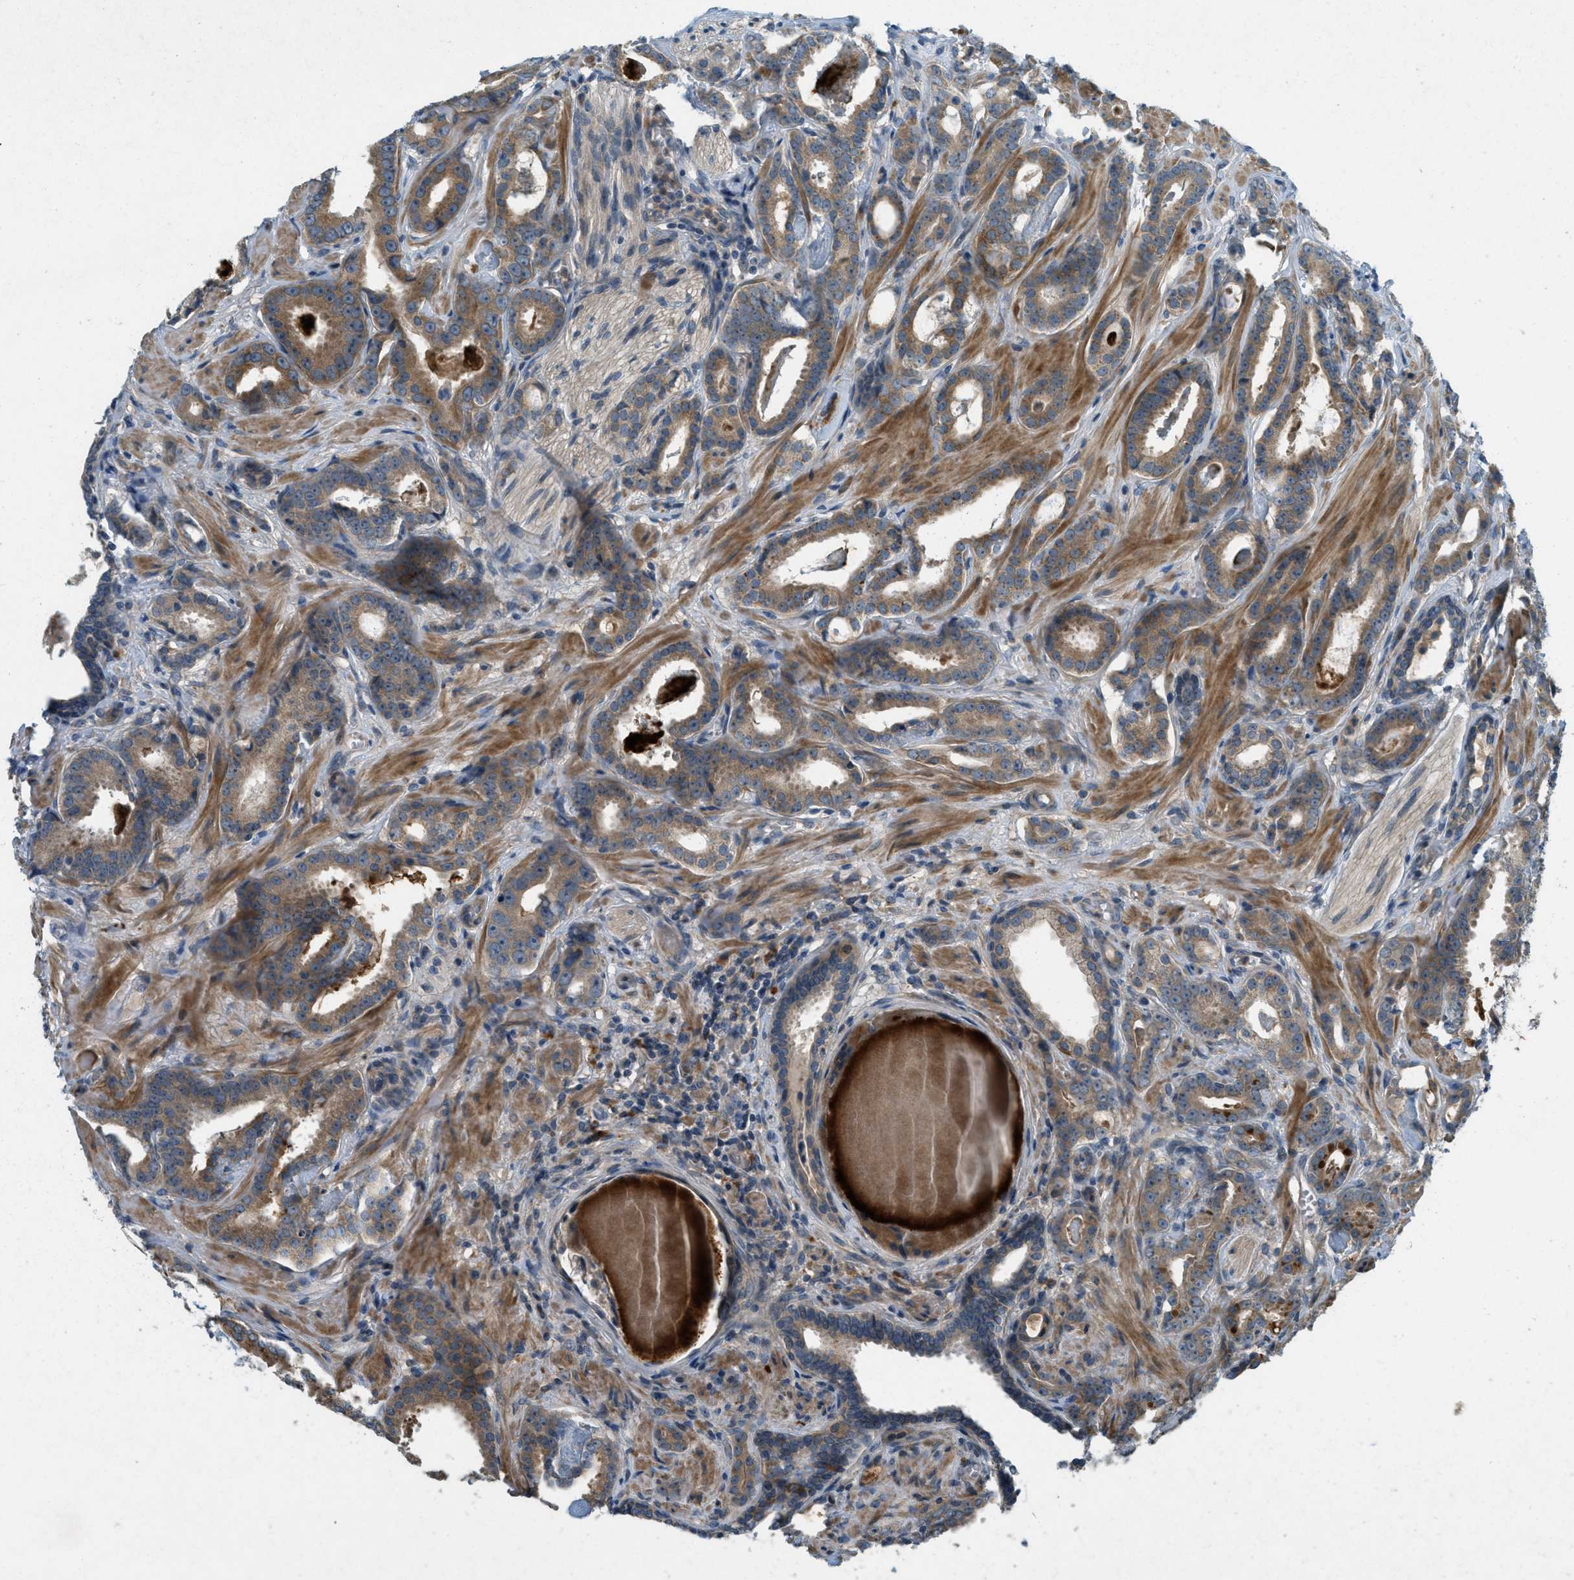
{"staining": {"intensity": "moderate", "quantity": ">75%", "location": "cytoplasmic/membranous"}, "tissue": "prostate cancer", "cell_type": "Tumor cells", "image_type": "cancer", "snomed": [{"axis": "morphology", "description": "Adenocarcinoma, Low grade"}, {"axis": "topography", "description": "Prostate"}], "caption": "DAB (3,3'-diaminobenzidine) immunohistochemical staining of human prostate low-grade adenocarcinoma shows moderate cytoplasmic/membranous protein expression in about >75% of tumor cells.", "gene": "ADCY6", "patient": {"sex": "male", "age": 53}}